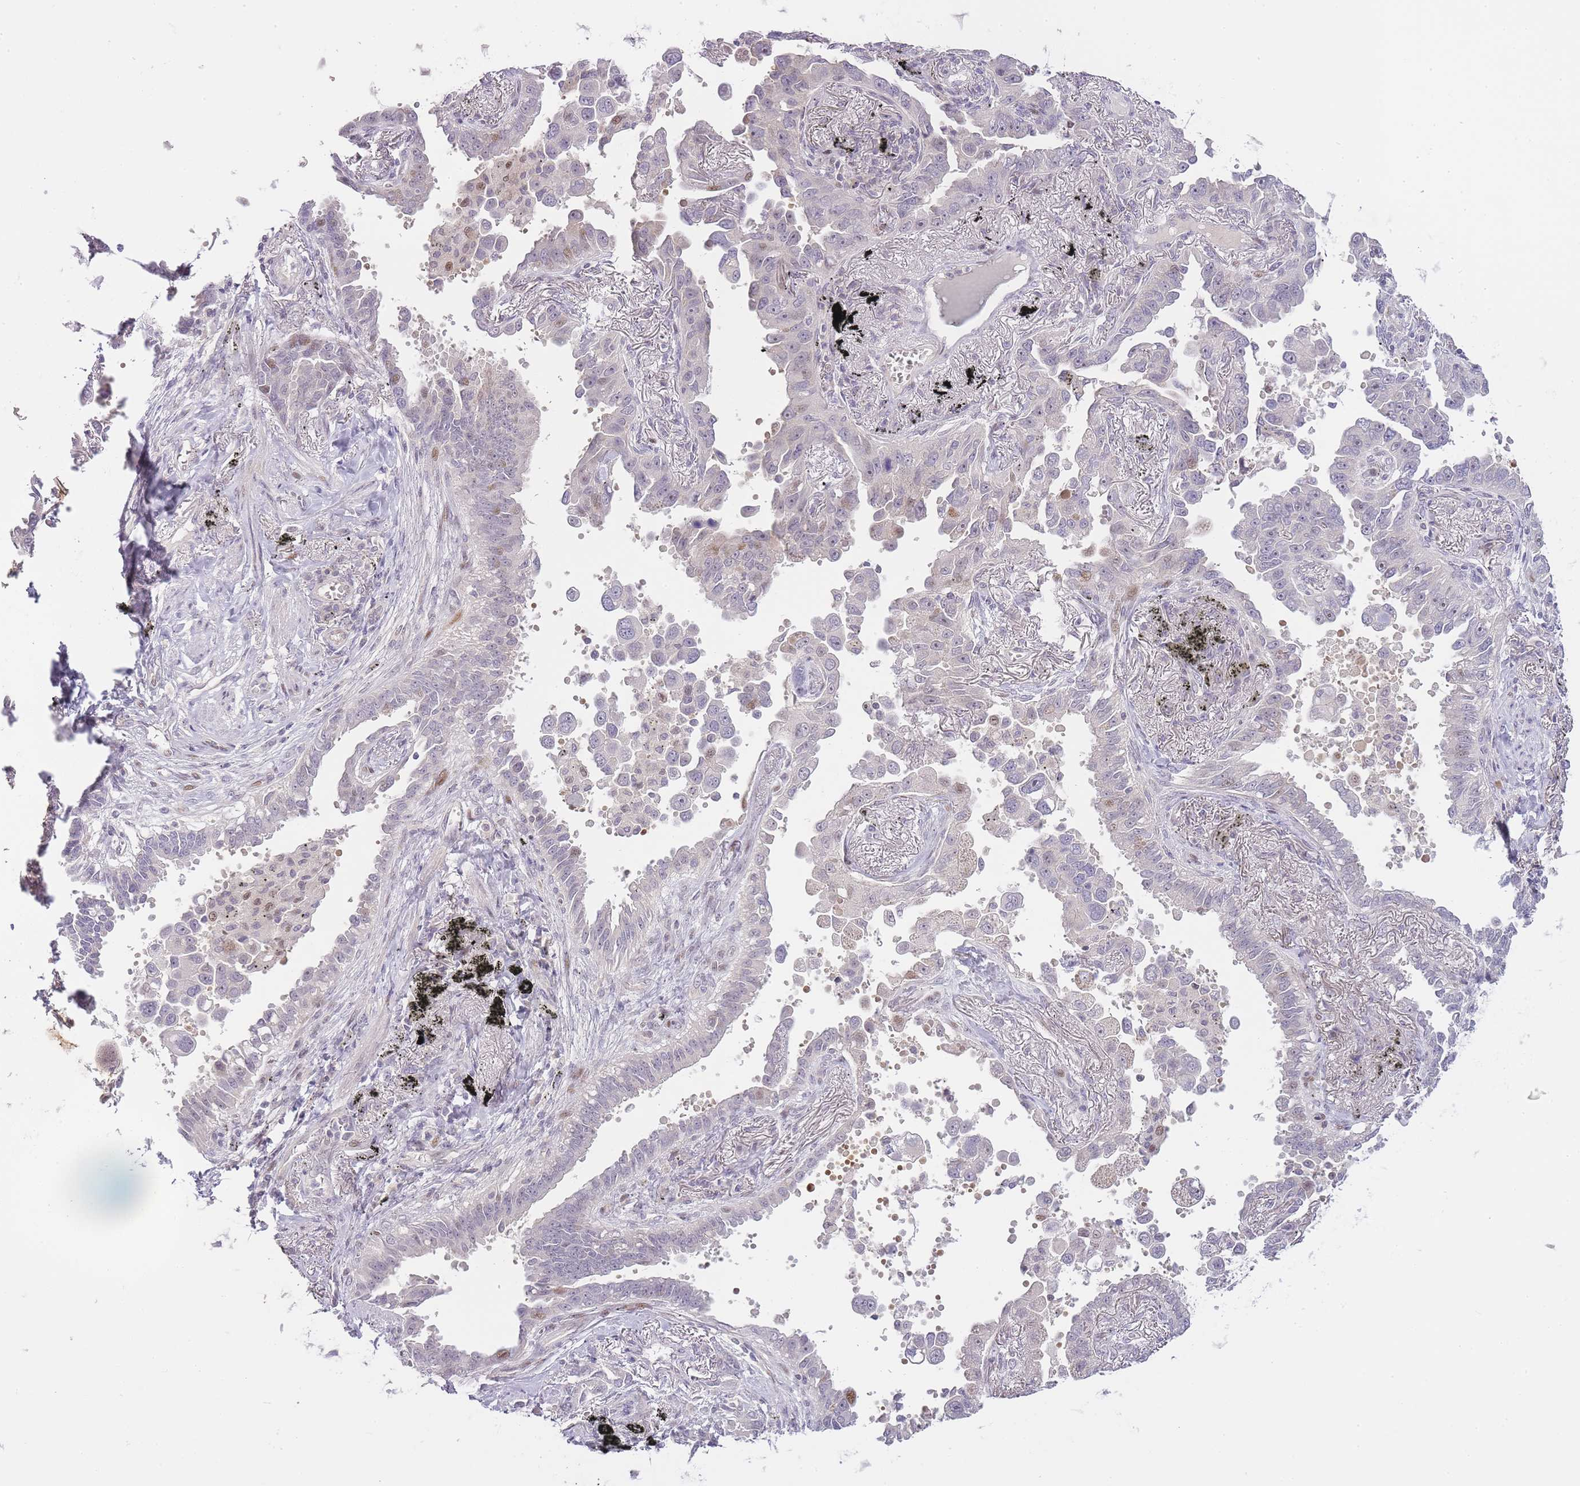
{"staining": {"intensity": "weak", "quantity": "<25%", "location": "nuclear"}, "tissue": "lung cancer", "cell_type": "Tumor cells", "image_type": "cancer", "snomed": [{"axis": "morphology", "description": "Adenocarcinoma, NOS"}, {"axis": "topography", "description": "Lung"}], "caption": "Photomicrograph shows no significant protein staining in tumor cells of lung cancer (adenocarcinoma). (DAB (3,3'-diaminobenzidine) IHC, high magnification).", "gene": "OGG1", "patient": {"sex": "male", "age": 67}}